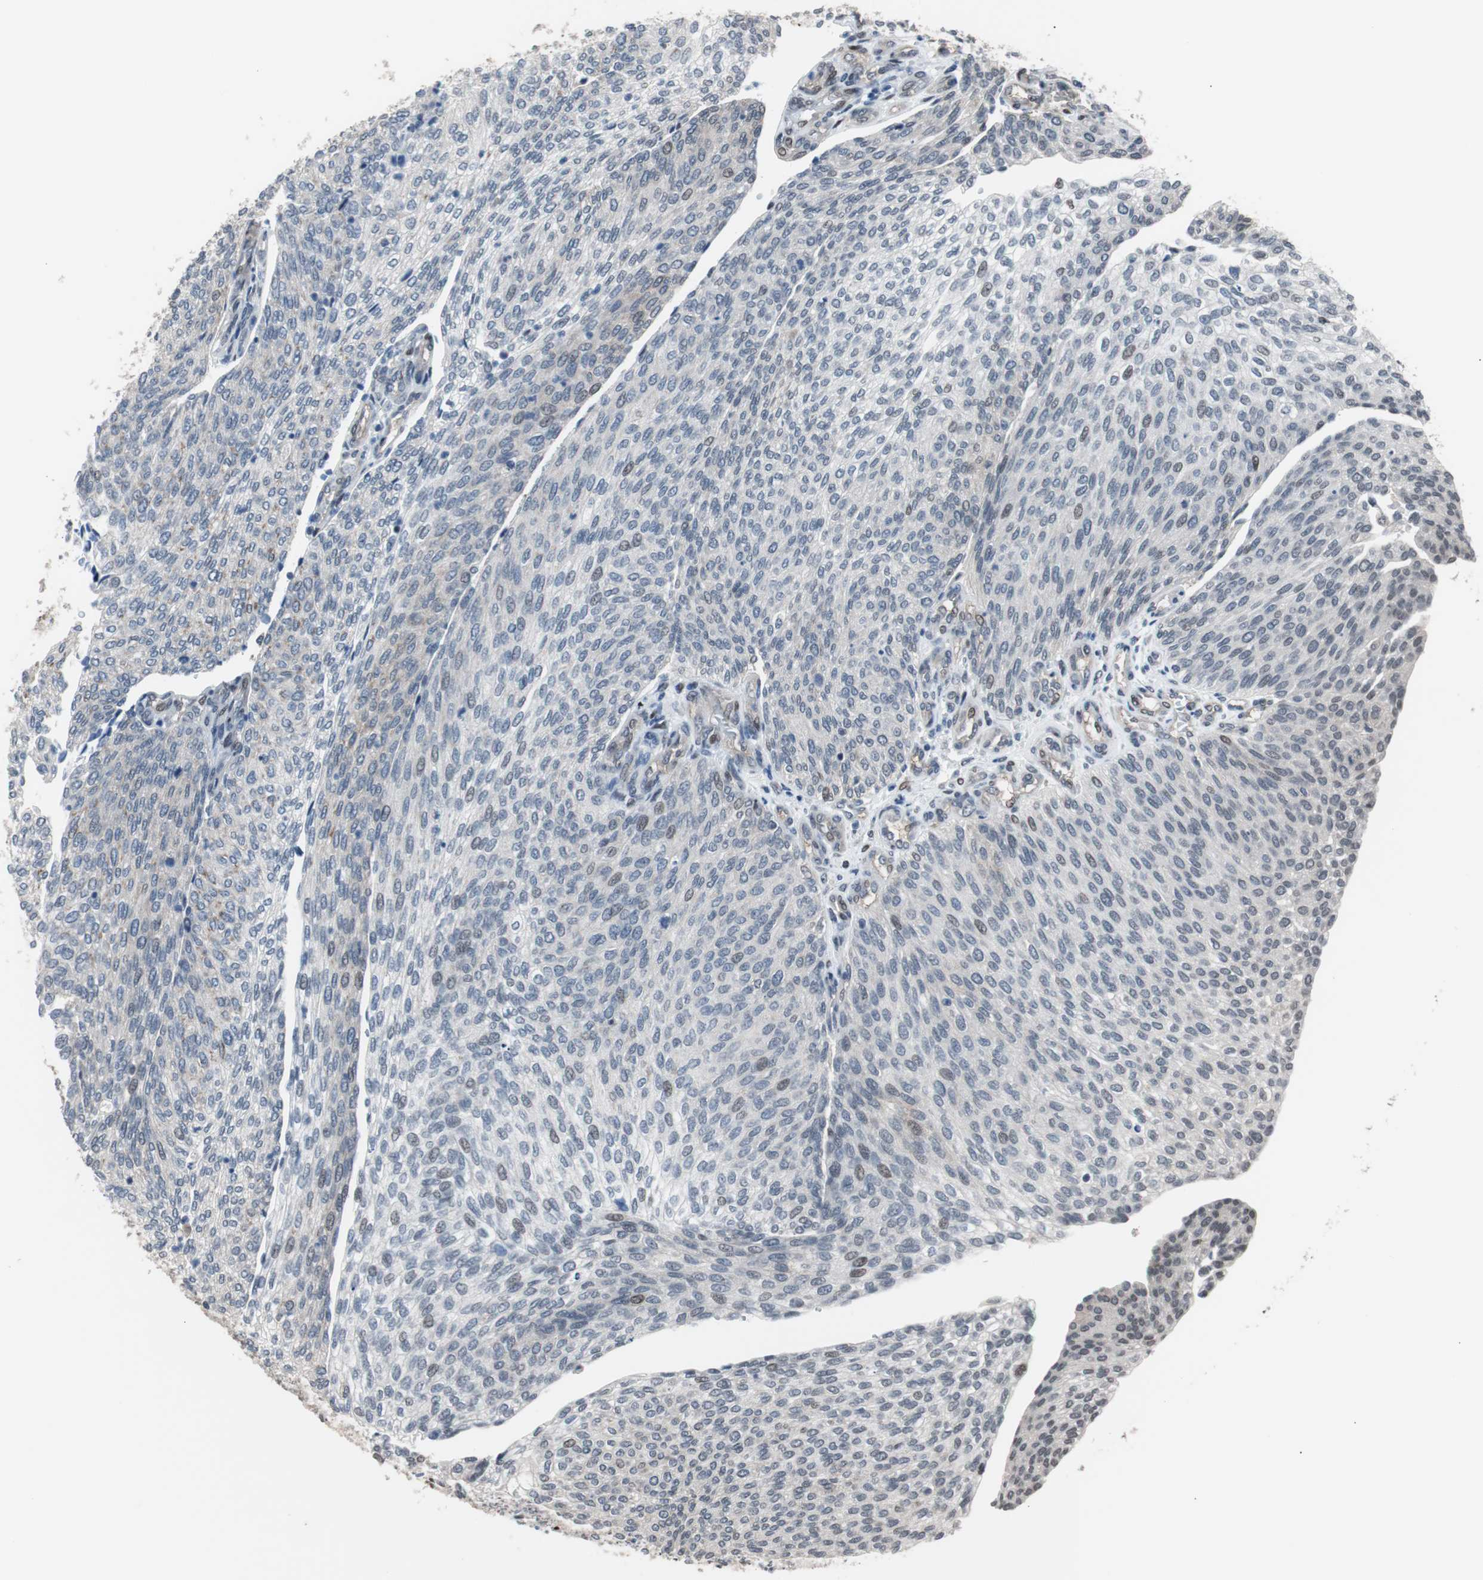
{"staining": {"intensity": "negative", "quantity": "none", "location": "none"}, "tissue": "urothelial cancer", "cell_type": "Tumor cells", "image_type": "cancer", "snomed": [{"axis": "morphology", "description": "Urothelial carcinoma, Low grade"}, {"axis": "topography", "description": "Urinary bladder"}], "caption": "A high-resolution image shows immunohistochemistry staining of low-grade urothelial carcinoma, which reveals no significant positivity in tumor cells.", "gene": "POGZ", "patient": {"sex": "female", "age": 79}}